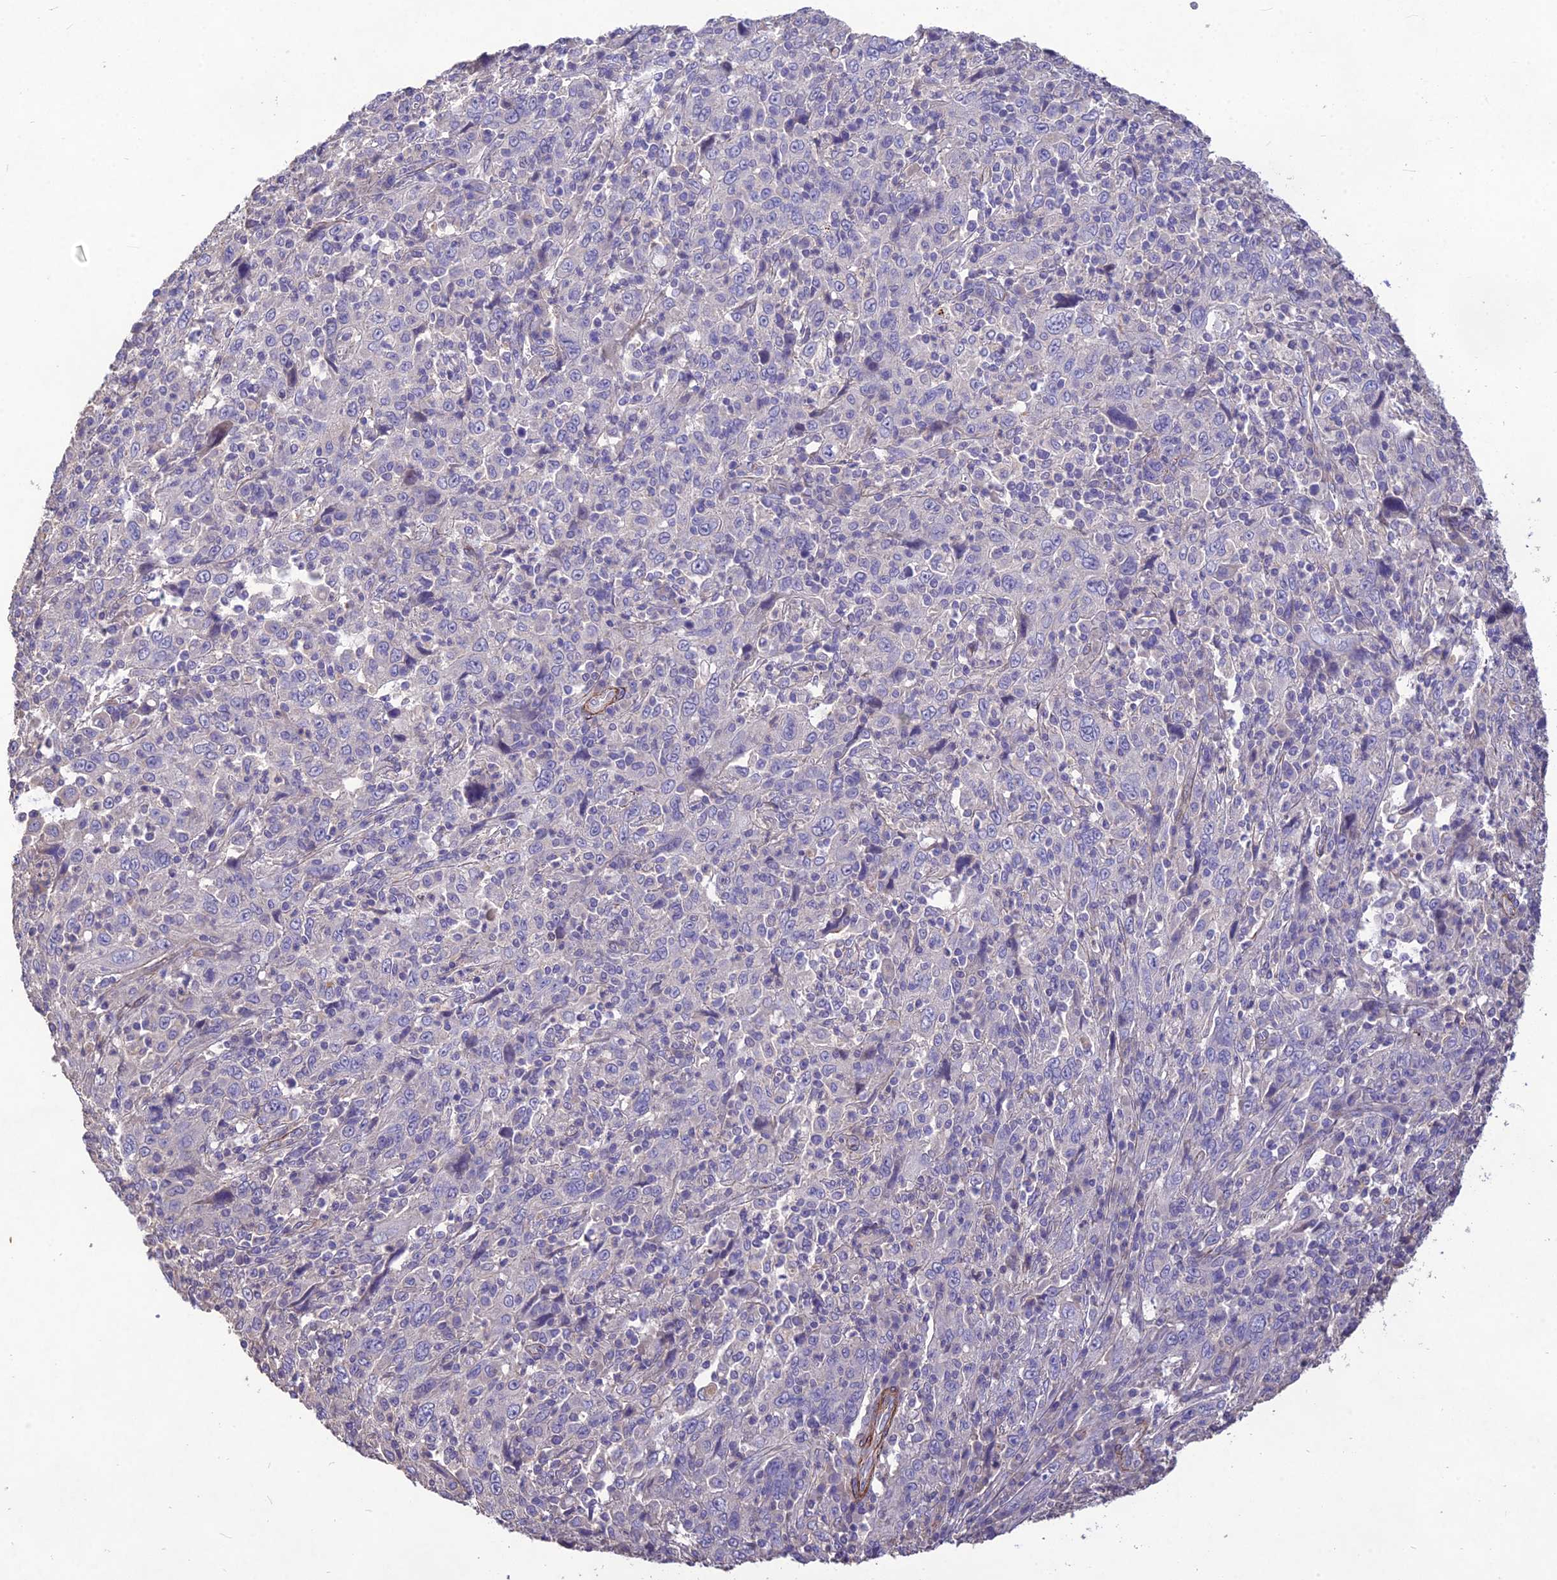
{"staining": {"intensity": "negative", "quantity": "none", "location": "none"}, "tissue": "cervical cancer", "cell_type": "Tumor cells", "image_type": "cancer", "snomed": [{"axis": "morphology", "description": "Squamous cell carcinoma, NOS"}, {"axis": "topography", "description": "Cervix"}], "caption": "This is an IHC micrograph of human cervical cancer. There is no expression in tumor cells.", "gene": "CLUH", "patient": {"sex": "female", "age": 46}}